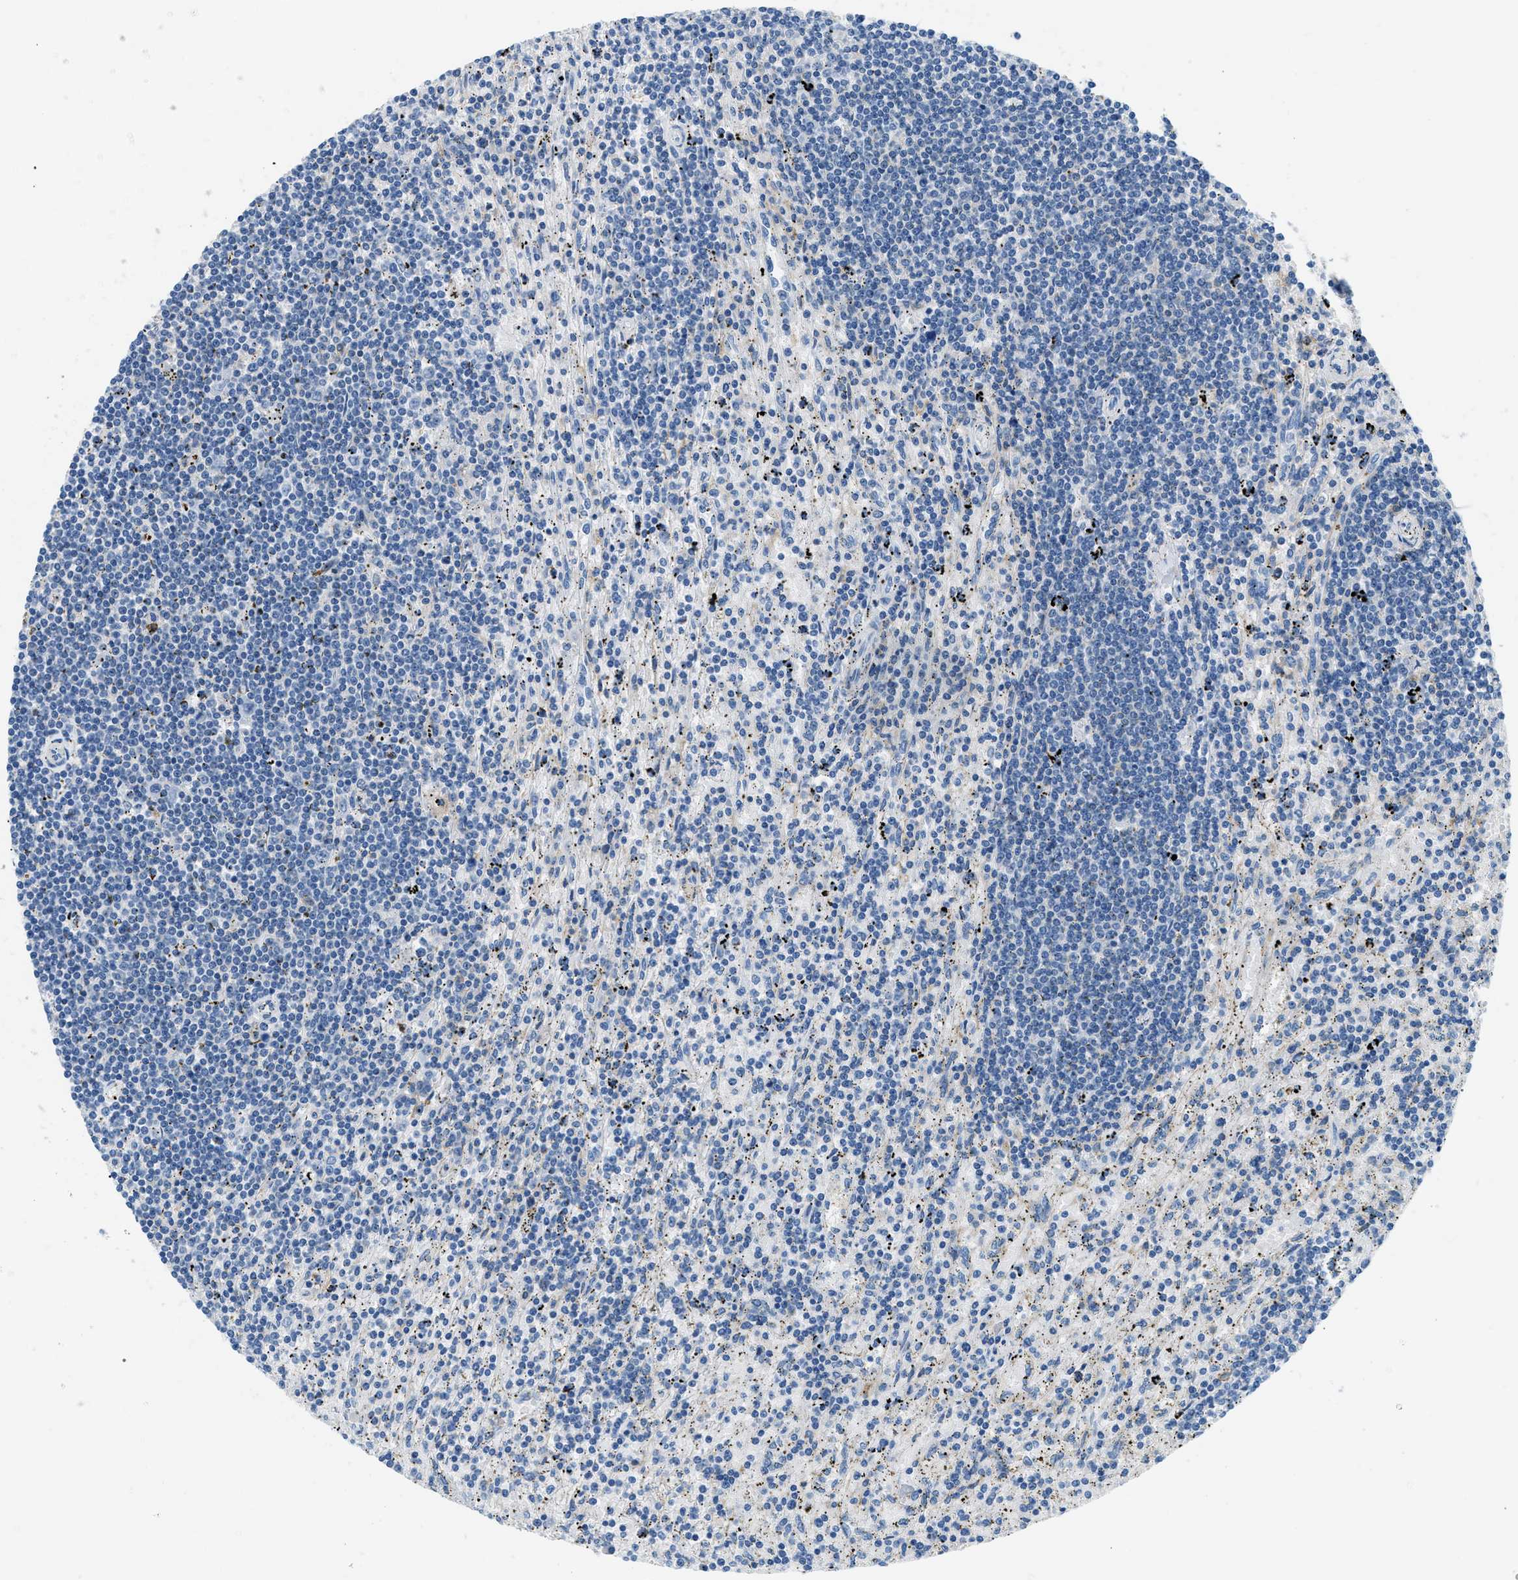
{"staining": {"intensity": "negative", "quantity": "none", "location": "none"}, "tissue": "lymphoma", "cell_type": "Tumor cells", "image_type": "cancer", "snomed": [{"axis": "morphology", "description": "Malignant lymphoma, non-Hodgkin's type, Low grade"}, {"axis": "topography", "description": "Spleen"}], "caption": "DAB immunohistochemical staining of human low-grade malignant lymphoma, non-Hodgkin's type displays no significant expression in tumor cells.", "gene": "COL15A1", "patient": {"sex": "male", "age": 76}}